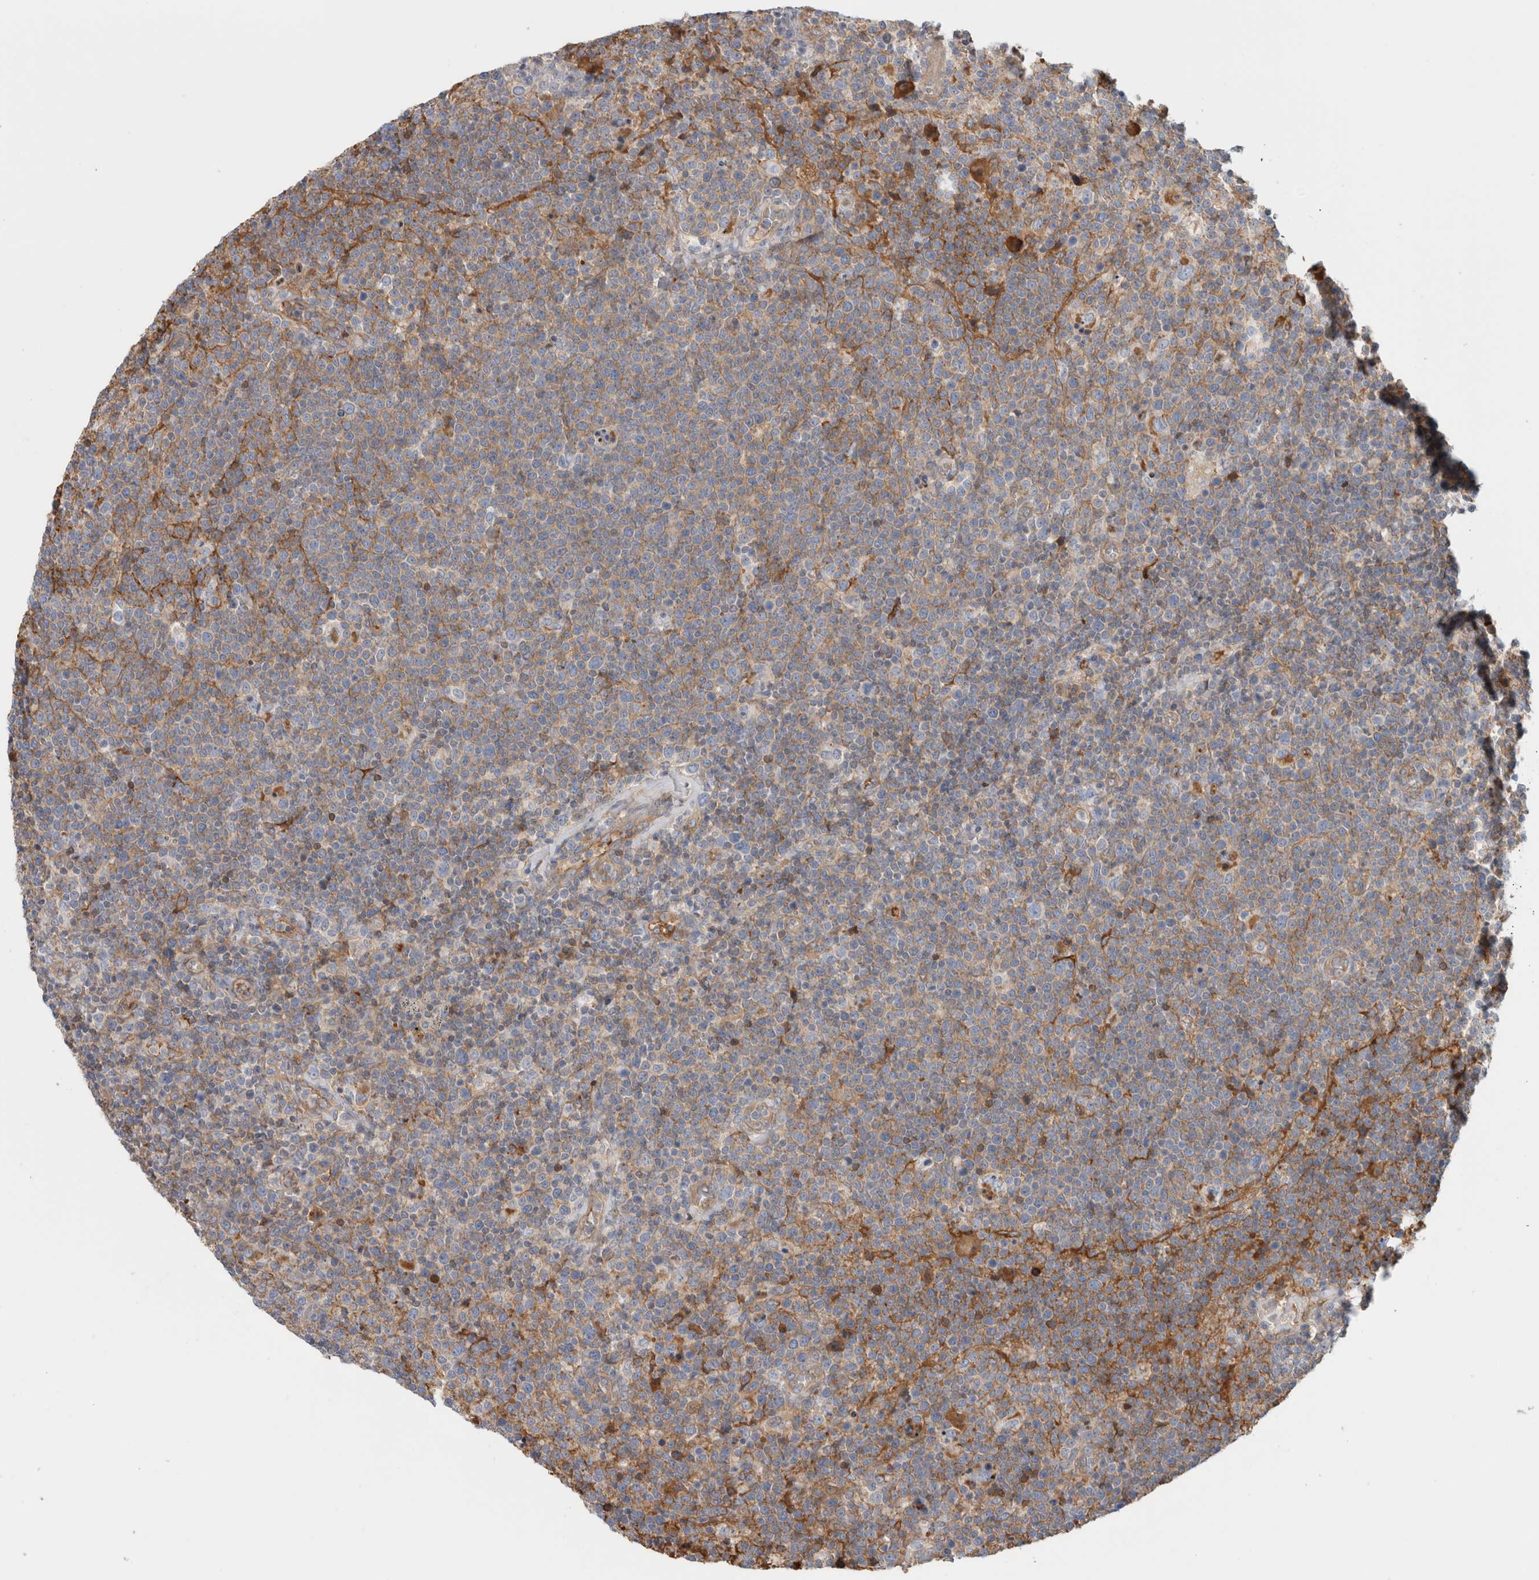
{"staining": {"intensity": "weak", "quantity": "25%-75%", "location": "cytoplasmic/membranous"}, "tissue": "lymphoma", "cell_type": "Tumor cells", "image_type": "cancer", "snomed": [{"axis": "morphology", "description": "Malignant lymphoma, non-Hodgkin's type, High grade"}, {"axis": "topography", "description": "Lymph node"}], "caption": "Brown immunohistochemical staining in malignant lymphoma, non-Hodgkin's type (high-grade) reveals weak cytoplasmic/membranous expression in approximately 25%-75% of tumor cells.", "gene": "CFI", "patient": {"sex": "male", "age": 61}}